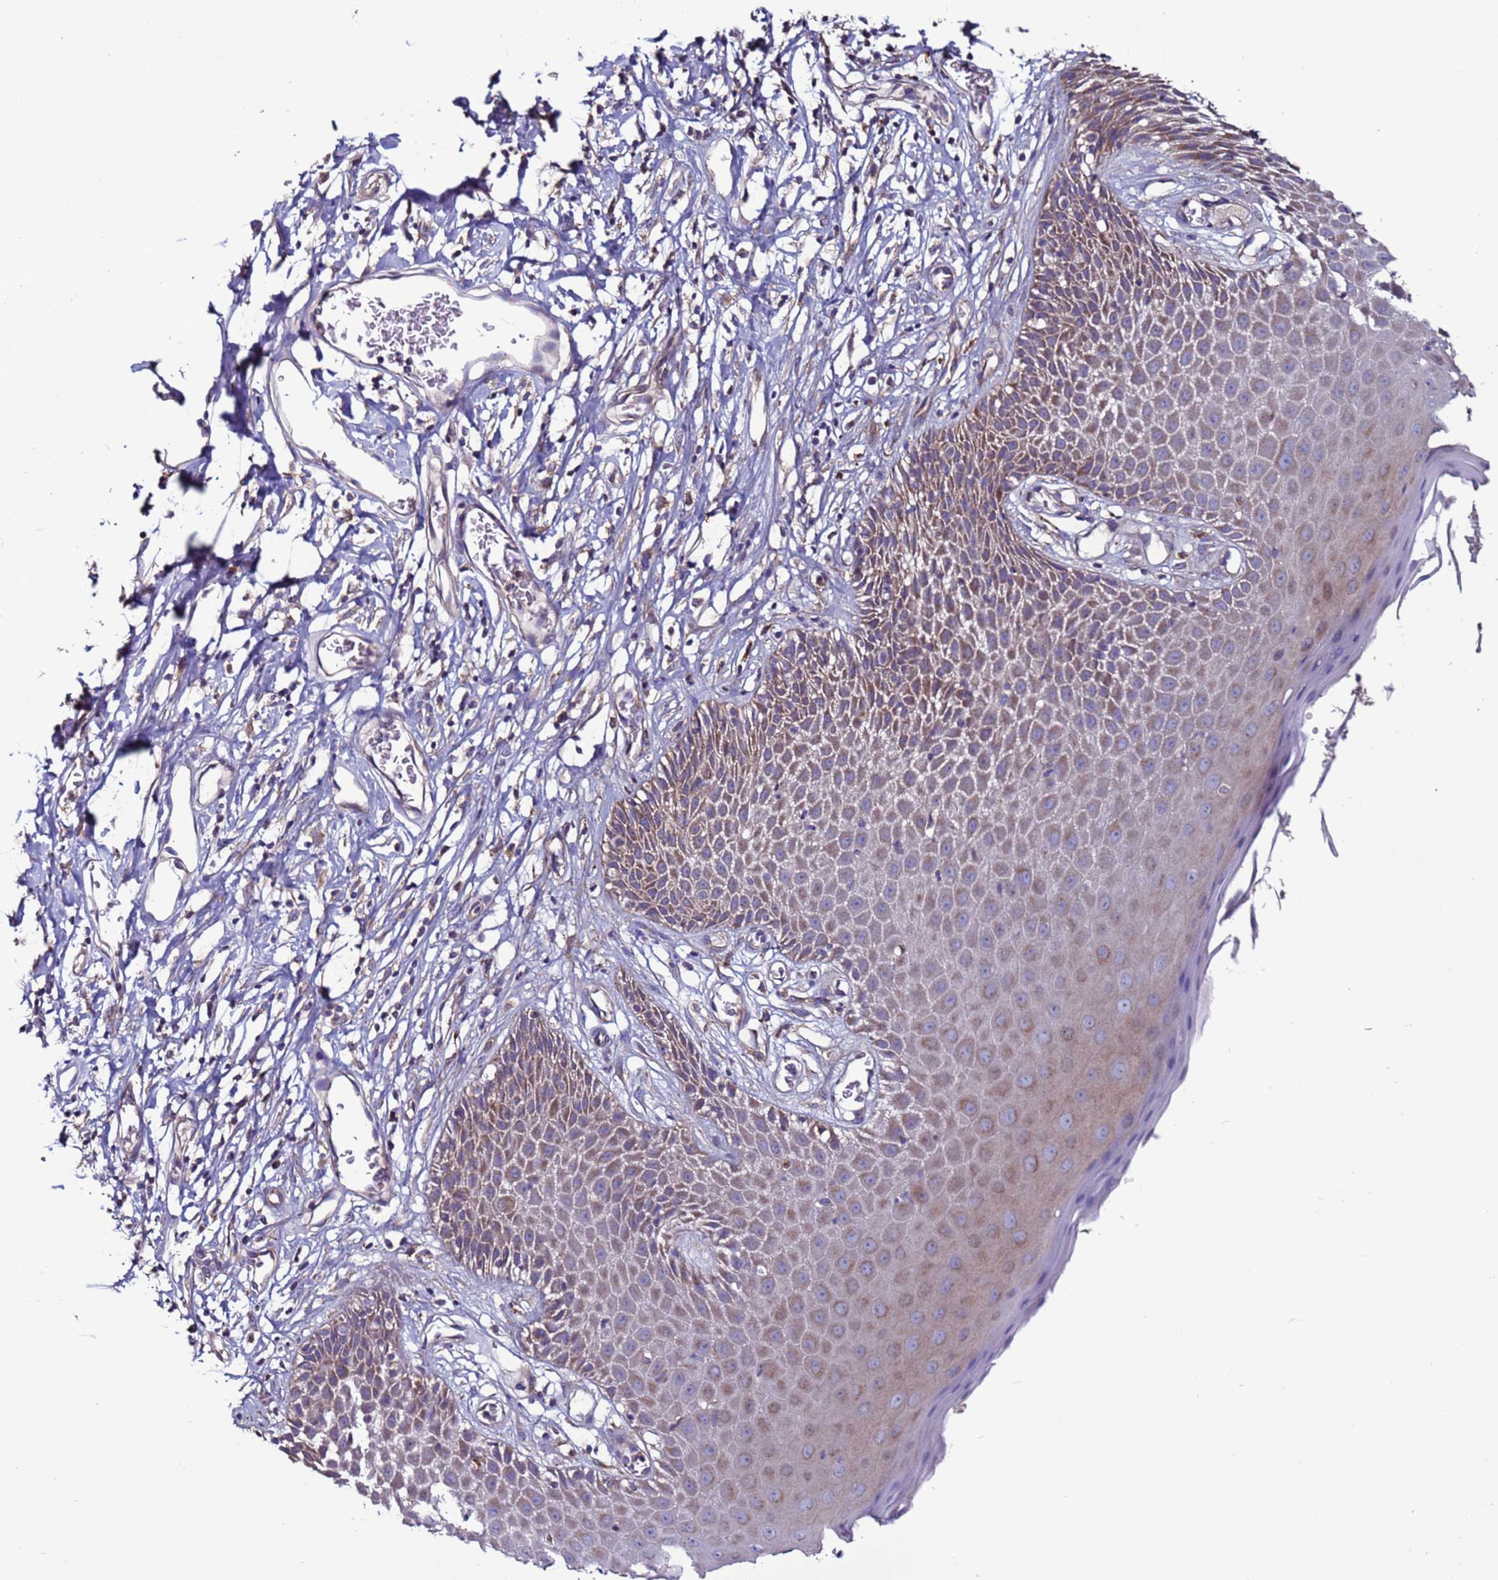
{"staining": {"intensity": "weak", "quantity": ">75%", "location": "cytoplasmic/membranous"}, "tissue": "skin", "cell_type": "Epidermal cells", "image_type": "normal", "snomed": [{"axis": "morphology", "description": "Normal tissue, NOS"}, {"axis": "topography", "description": "Vulva"}], "caption": "An immunohistochemistry (IHC) photomicrograph of benign tissue is shown. Protein staining in brown highlights weak cytoplasmic/membranous positivity in skin within epidermal cells.", "gene": "CEP55", "patient": {"sex": "female", "age": 68}}